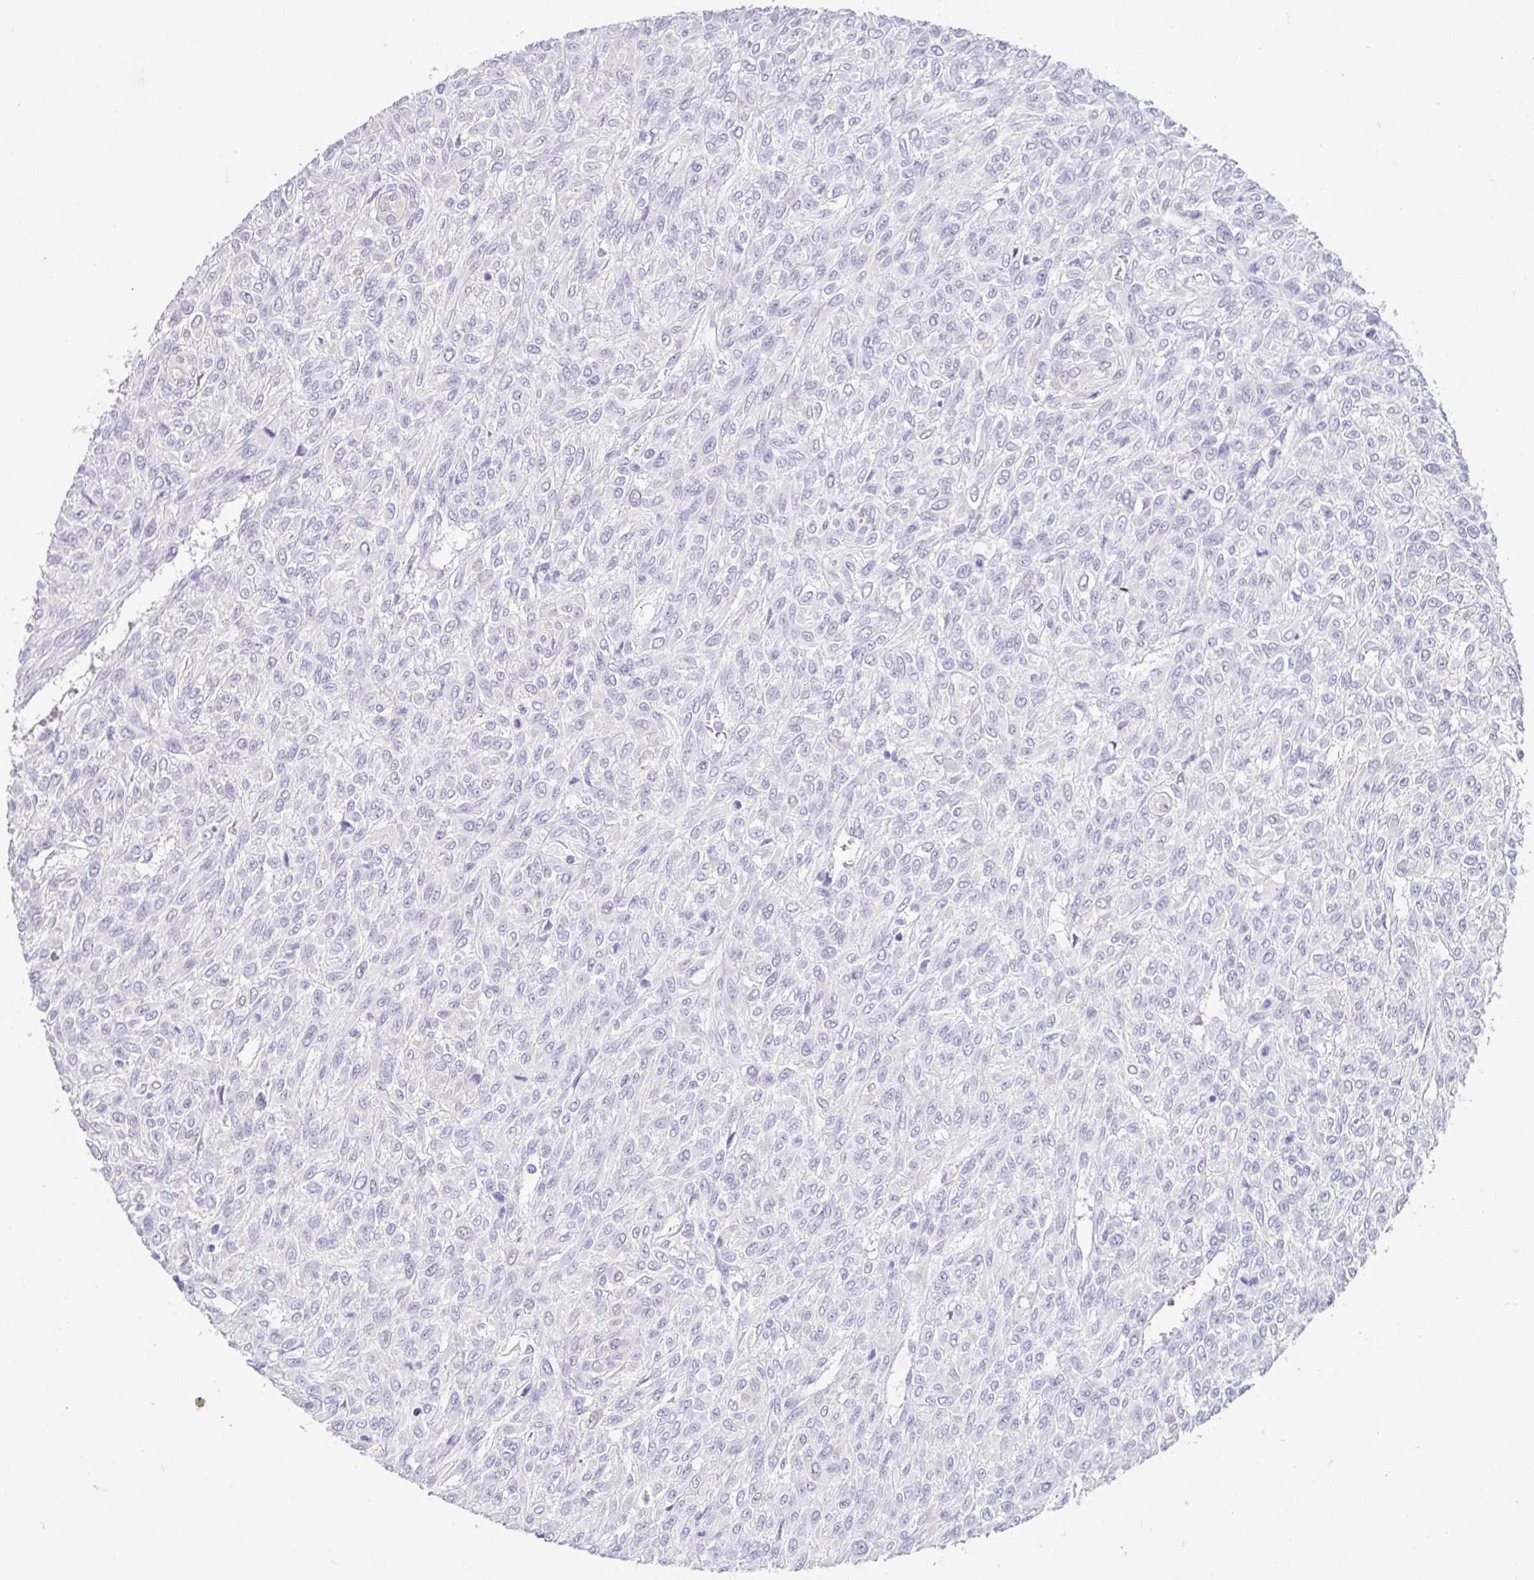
{"staining": {"intensity": "negative", "quantity": "none", "location": "none"}, "tissue": "renal cancer", "cell_type": "Tumor cells", "image_type": "cancer", "snomed": [{"axis": "morphology", "description": "Adenocarcinoma, NOS"}, {"axis": "topography", "description": "Kidney"}], "caption": "The micrograph shows no staining of tumor cells in renal adenocarcinoma. The staining was performed using DAB to visualize the protein expression in brown, while the nuclei were stained in blue with hematoxylin (Magnification: 20x).", "gene": "FABP3", "patient": {"sex": "male", "age": 58}}